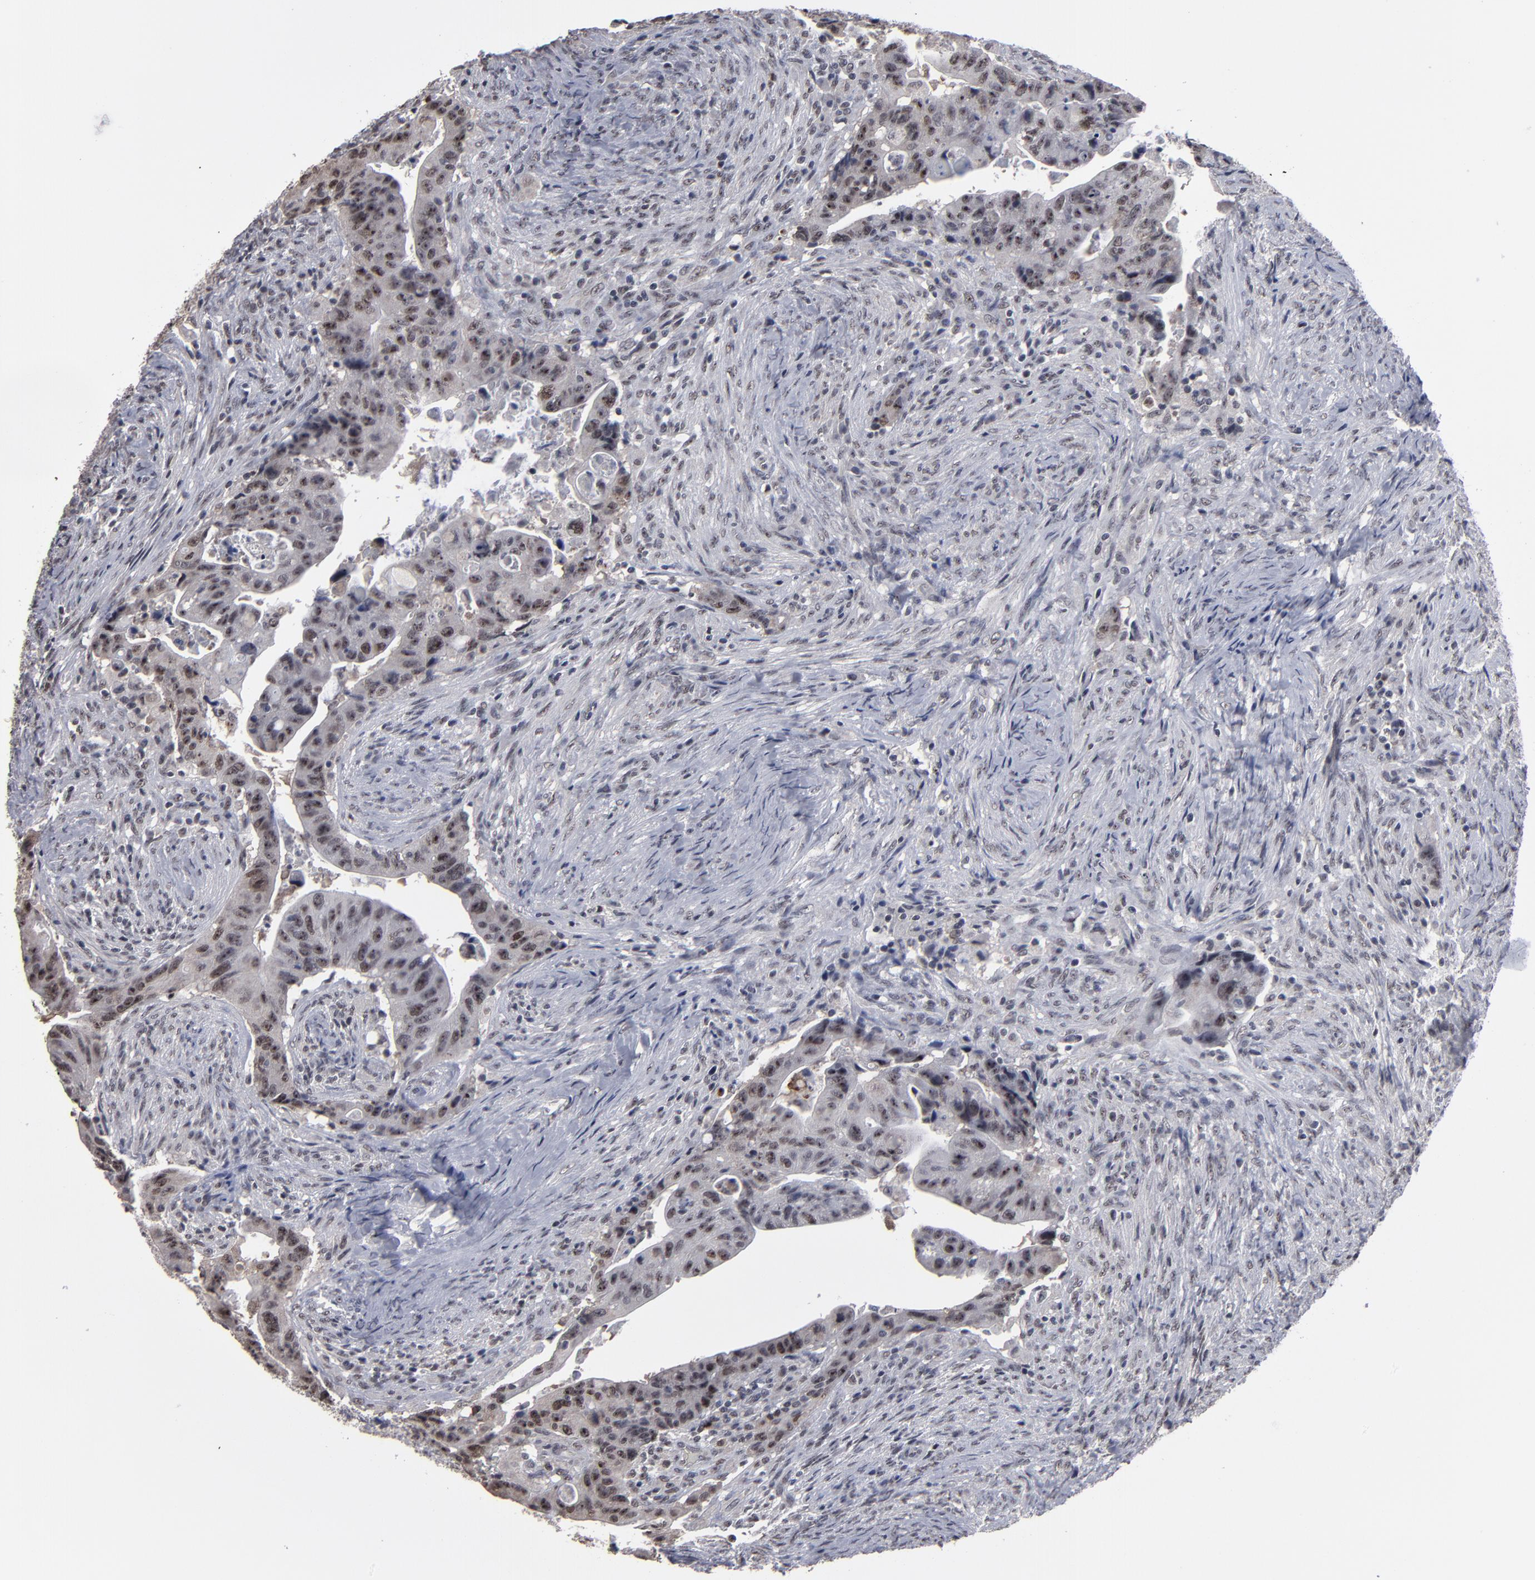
{"staining": {"intensity": "moderate", "quantity": "25%-75%", "location": "nuclear"}, "tissue": "colorectal cancer", "cell_type": "Tumor cells", "image_type": "cancer", "snomed": [{"axis": "morphology", "description": "Adenocarcinoma, NOS"}, {"axis": "topography", "description": "Rectum"}], "caption": "The micrograph reveals staining of adenocarcinoma (colorectal), revealing moderate nuclear protein staining (brown color) within tumor cells. The staining was performed using DAB (3,3'-diaminobenzidine) to visualize the protein expression in brown, while the nuclei were stained in blue with hematoxylin (Magnification: 20x).", "gene": "SSRP1", "patient": {"sex": "female", "age": 71}}